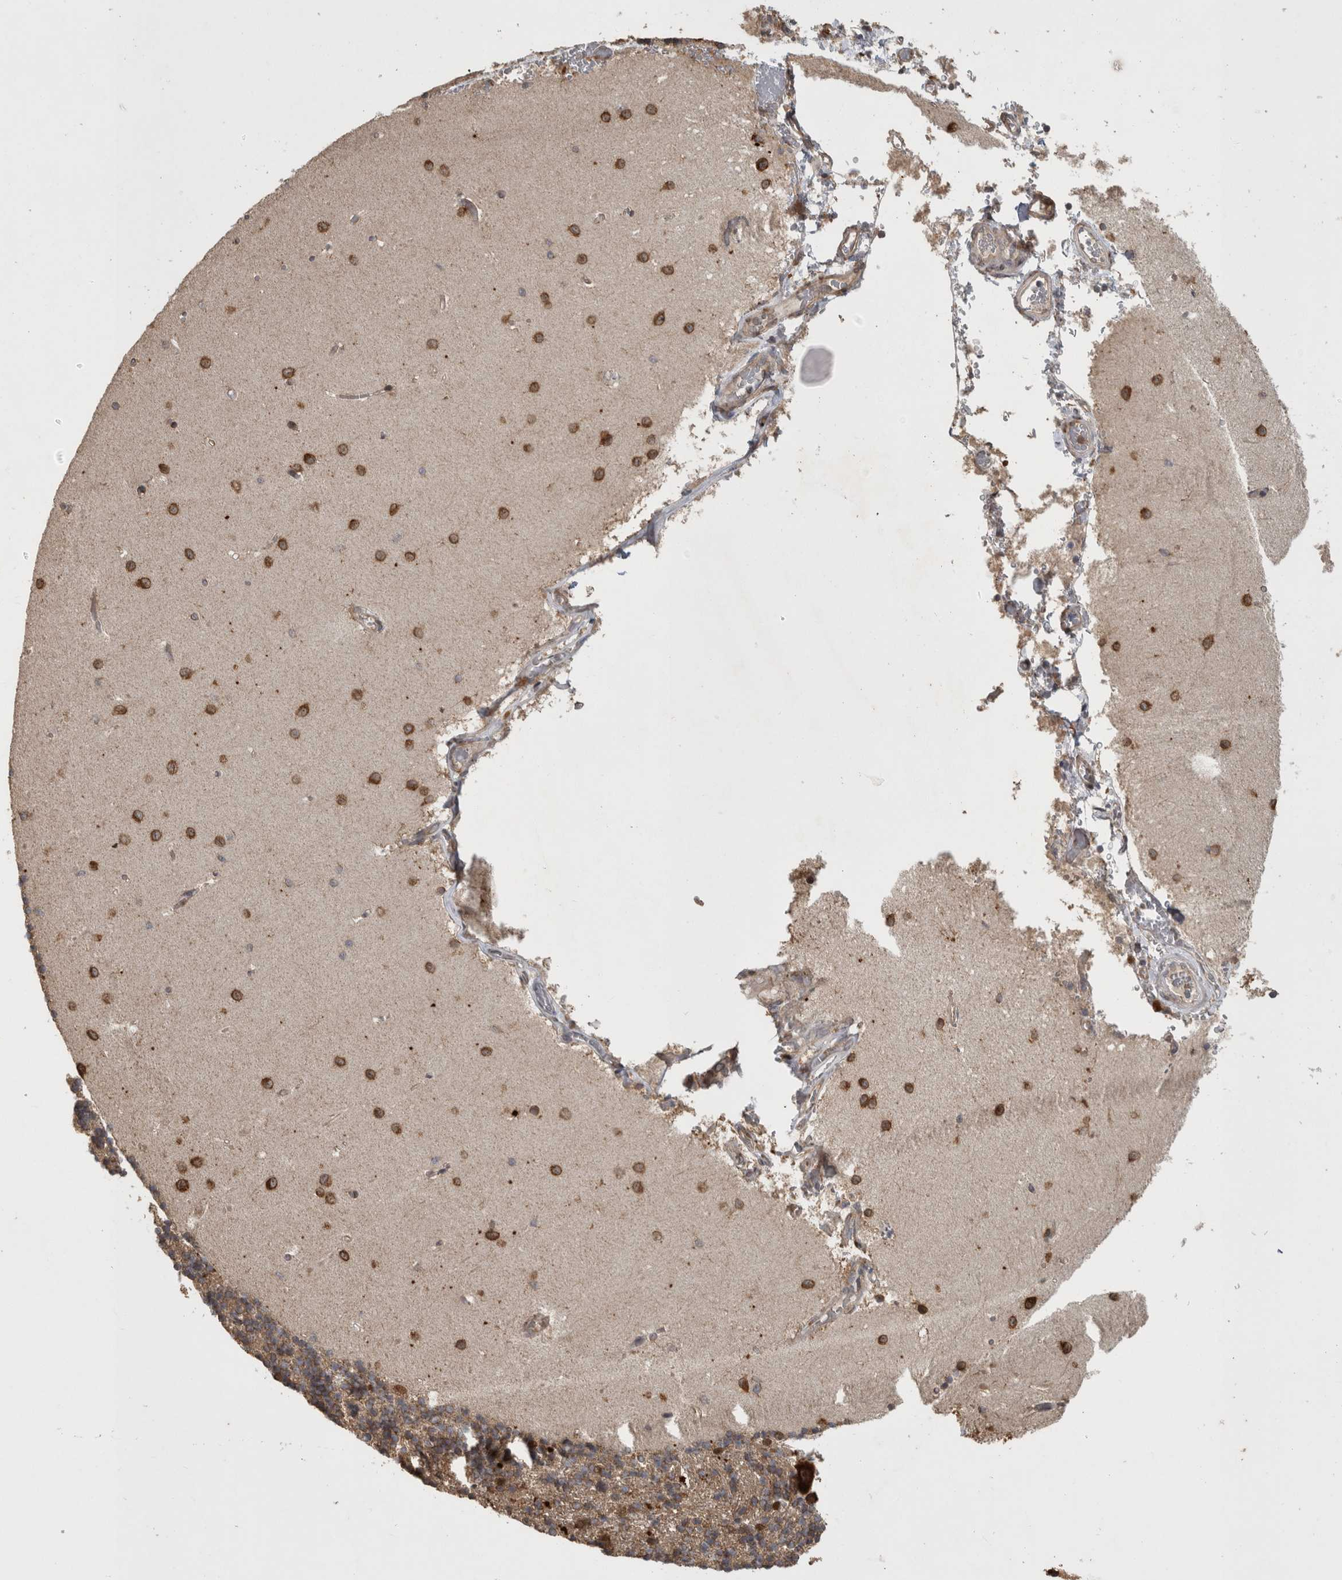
{"staining": {"intensity": "weak", "quantity": "<25%", "location": "cytoplasmic/membranous"}, "tissue": "cerebellum", "cell_type": "Cells in granular layer", "image_type": "normal", "snomed": [{"axis": "morphology", "description": "Normal tissue, NOS"}, {"axis": "topography", "description": "Cerebellum"}], "caption": "A high-resolution micrograph shows immunohistochemistry (IHC) staining of unremarkable cerebellum, which displays no significant expression in cells in granular layer. Nuclei are stained in blue.", "gene": "ATXN2", "patient": {"sex": "male", "age": 37}}